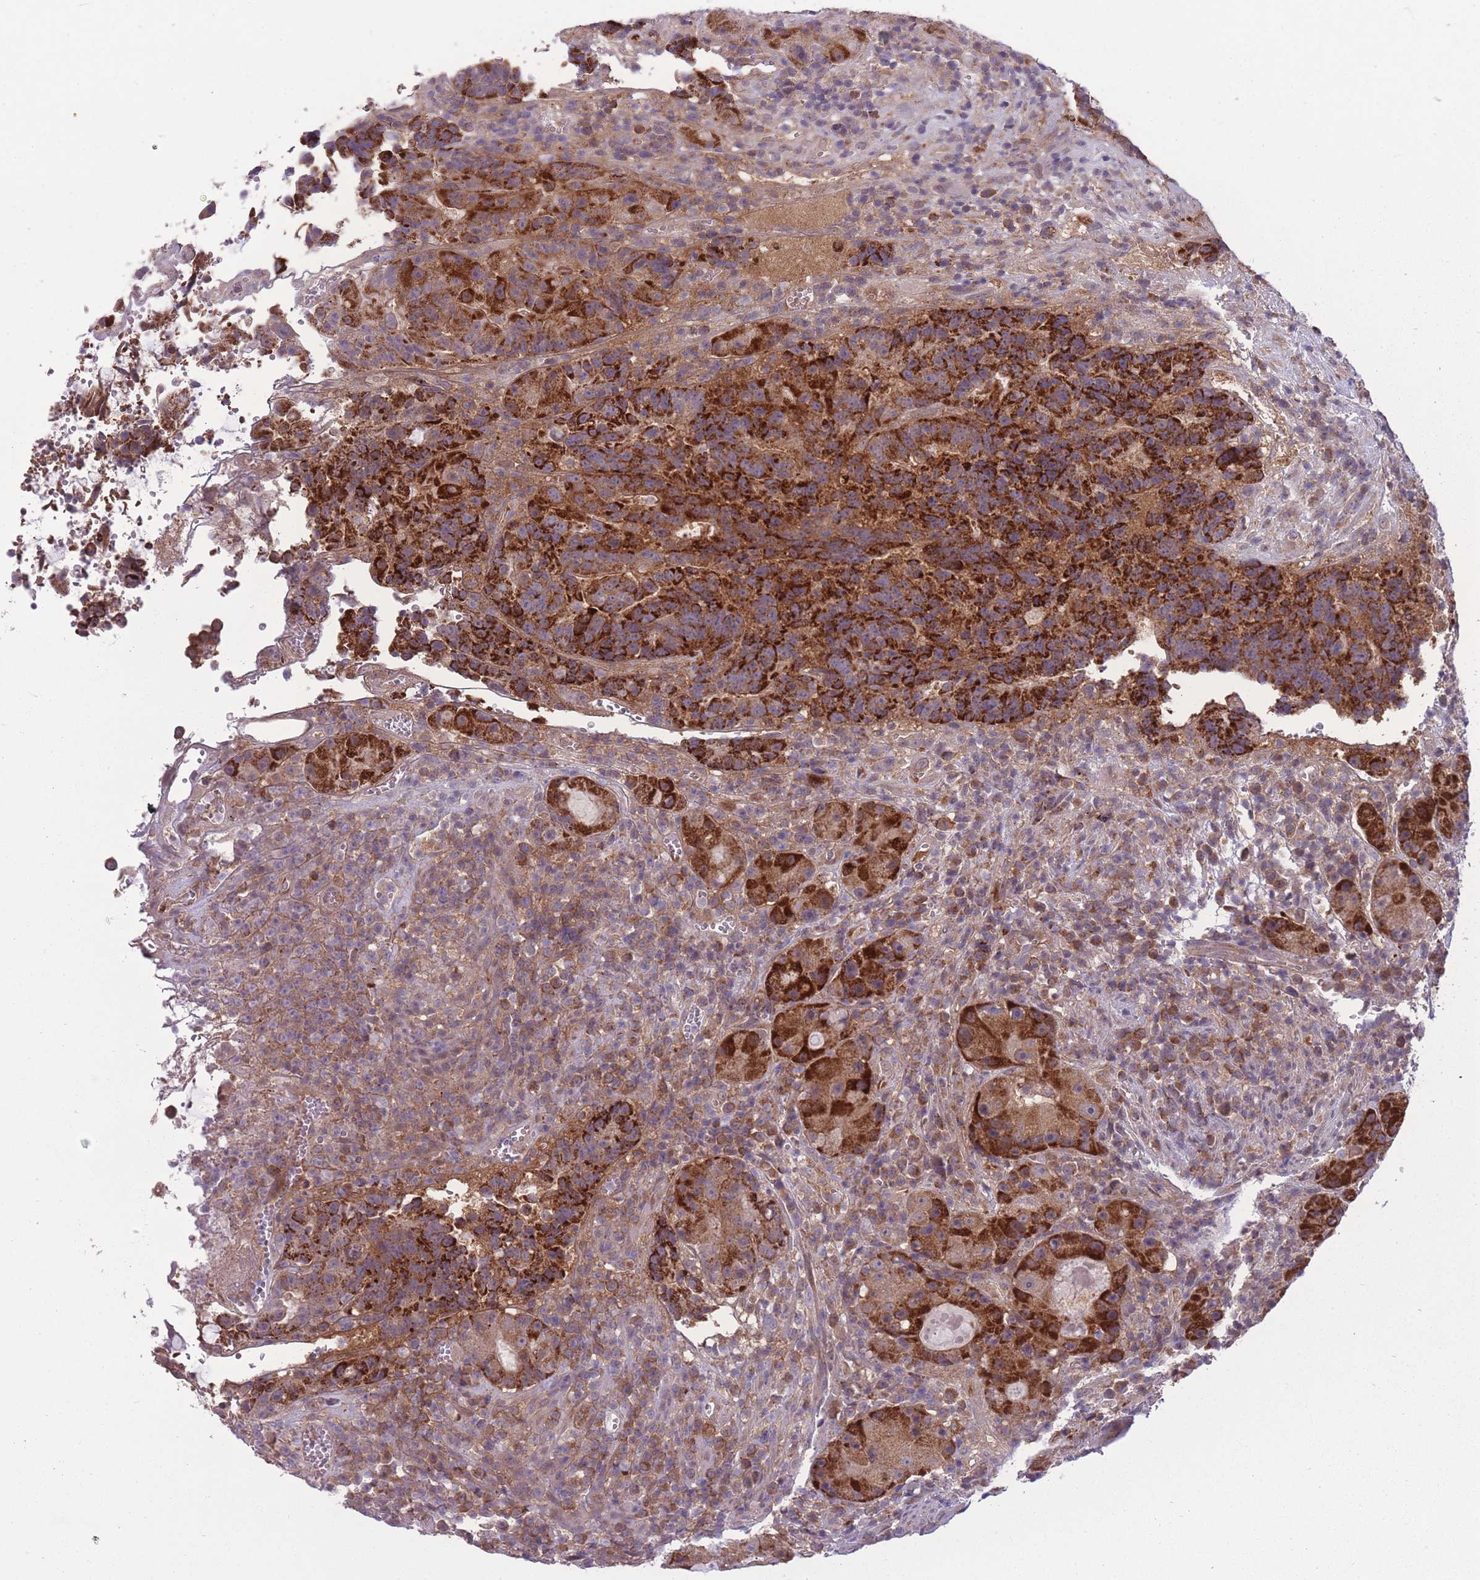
{"staining": {"intensity": "strong", "quantity": ">75%", "location": "cytoplasmic/membranous"}, "tissue": "colorectal cancer", "cell_type": "Tumor cells", "image_type": "cancer", "snomed": [{"axis": "morphology", "description": "Adenocarcinoma, NOS"}, {"axis": "topography", "description": "Rectum"}], "caption": "Immunohistochemistry (IHC) (DAB (3,3'-diaminobenzidine)) staining of human colorectal adenocarcinoma demonstrates strong cytoplasmic/membranous protein staining in approximately >75% of tumor cells. (DAB (3,3'-diaminobenzidine) IHC, brown staining for protein, blue staining for nuclei).", "gene": "CCT6B", "patient": {"sex": "male", "age": 69}}